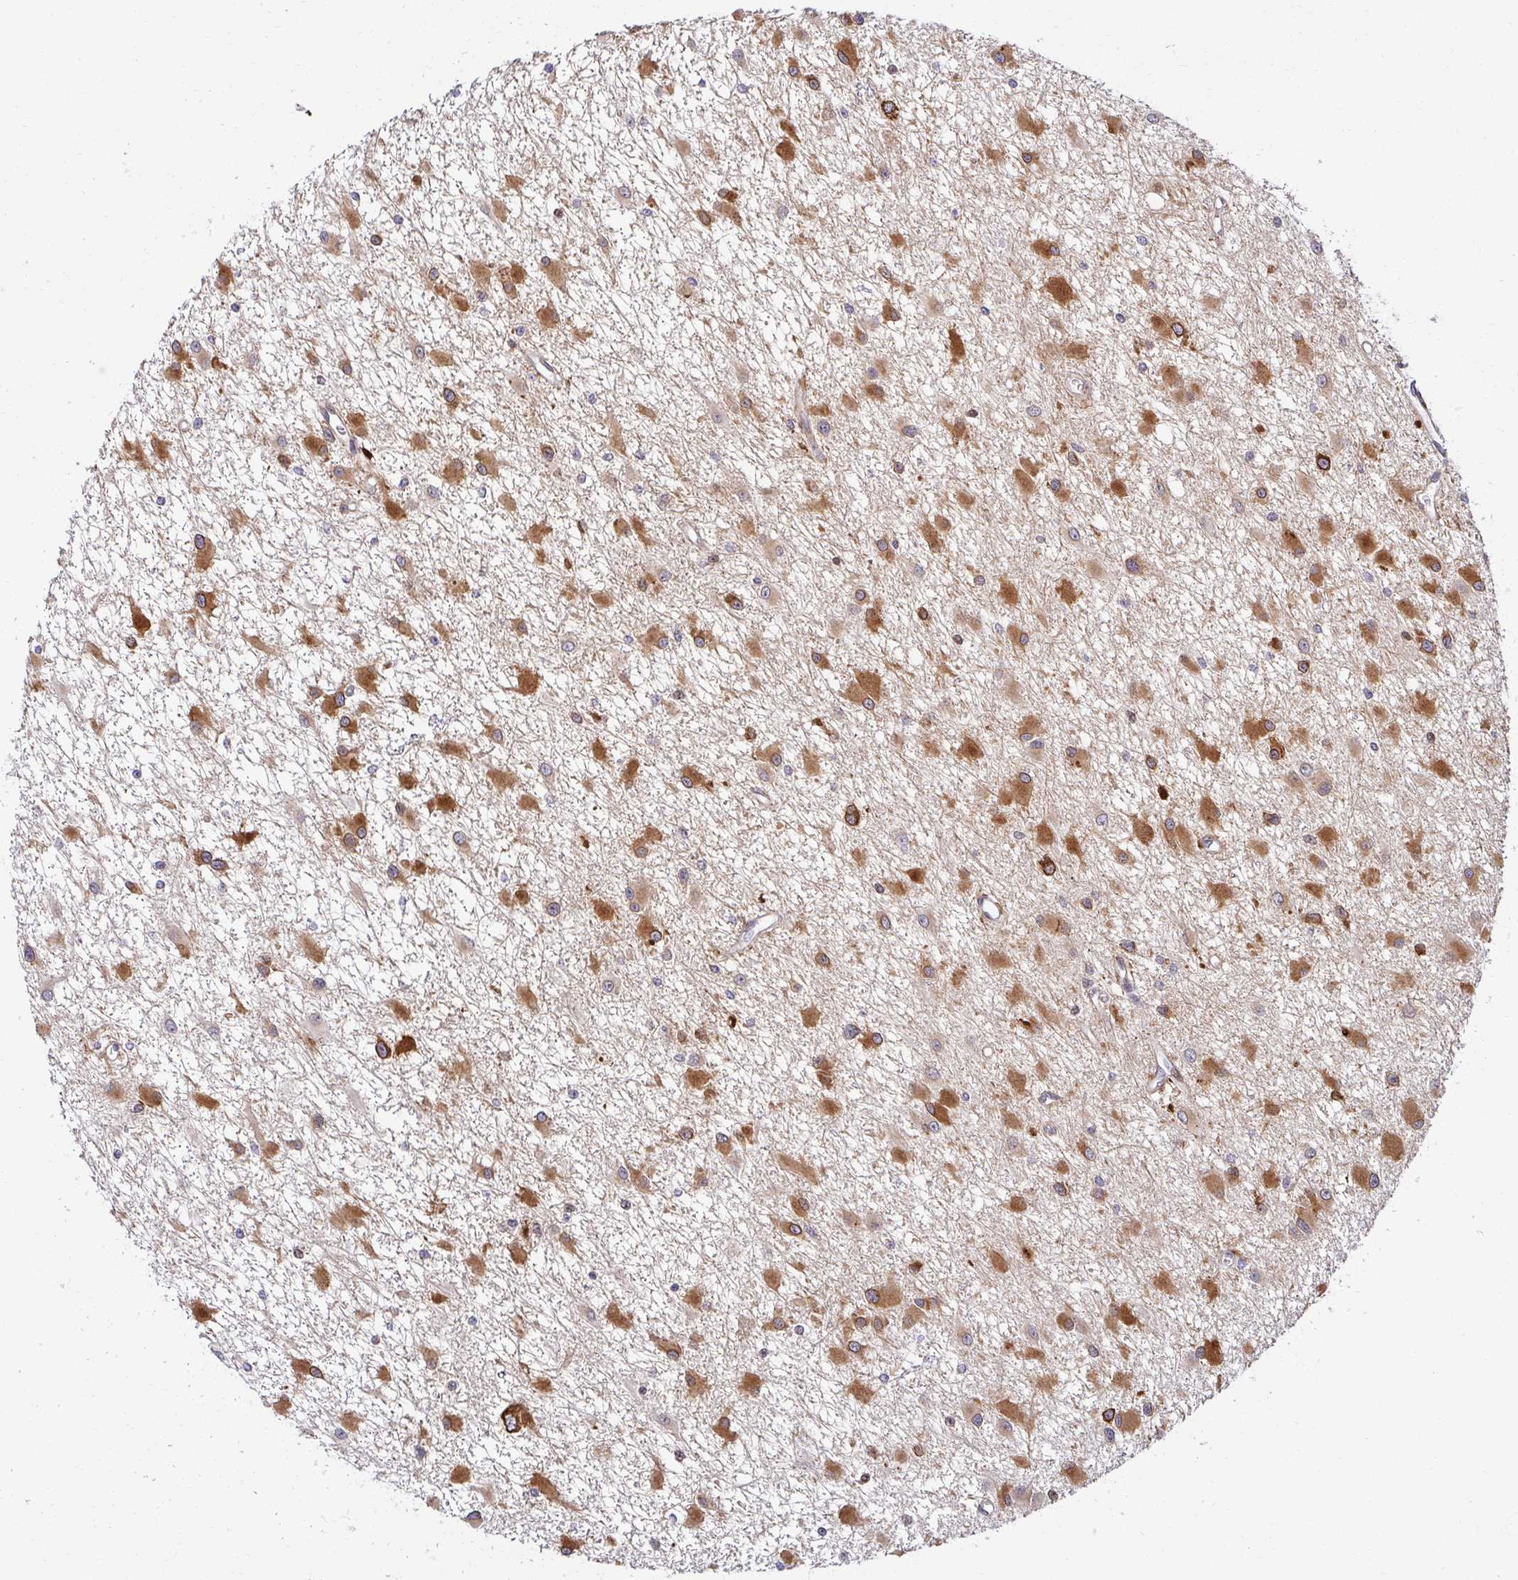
{"staining": {"intensity": "moderate", "quantity": "25%-75%", "location": "cytoplasmic/membranous"}, "tissue": "glioma", "cell_type": "Tumor cells", "image_type": "cancer", "snomed": [{"axis": "morphology", "description": "Glioma, malignant, High grade"}, {"axis": "topography", "description": "Brain"}], "caption": "There is medium levels of moderate cytoplasmic/membranous expression in tumor cells of glioma, as demonstrated by immunohistochemical staining (brown color).", "gene": "HPS1", "patient": {"sex": "male", "age": 54}}